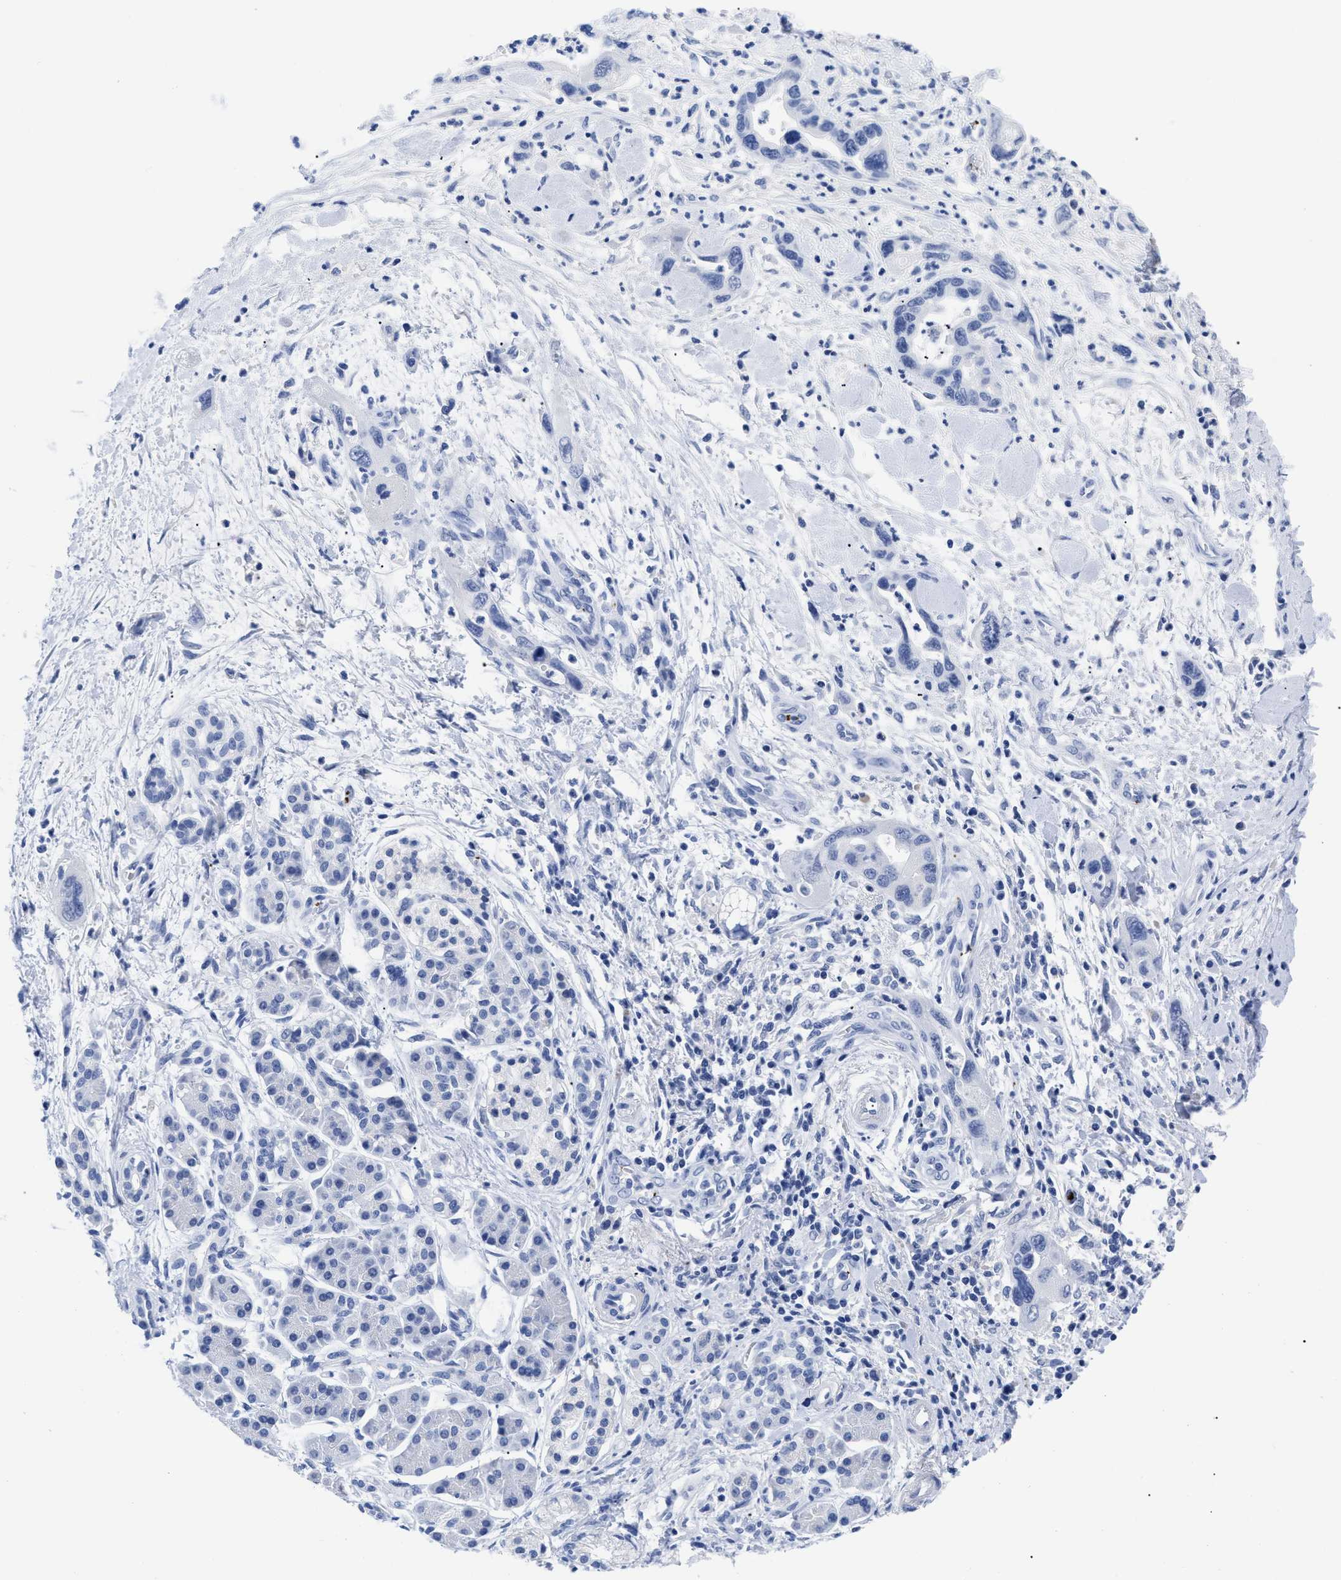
{"staining": {"intensity": "negative", "quantity": "none", "location": "none"}, "tissue": "pancreatic cancer", "cell_type": "Tumor cells", "image_type": "cancer", "snomed": [{"axis": "morphology", "description": "Adenocarcinoma, NOS"}, {"axis": "topography", "description": "Pancreas"}], "caption": "The IHC micrograph has no significant staining in tumor cells of pancreatic cancer (adenocarcinoma) tissue.", "gene": "TREML1", "patient": {"sex": "female", "age": 70}}